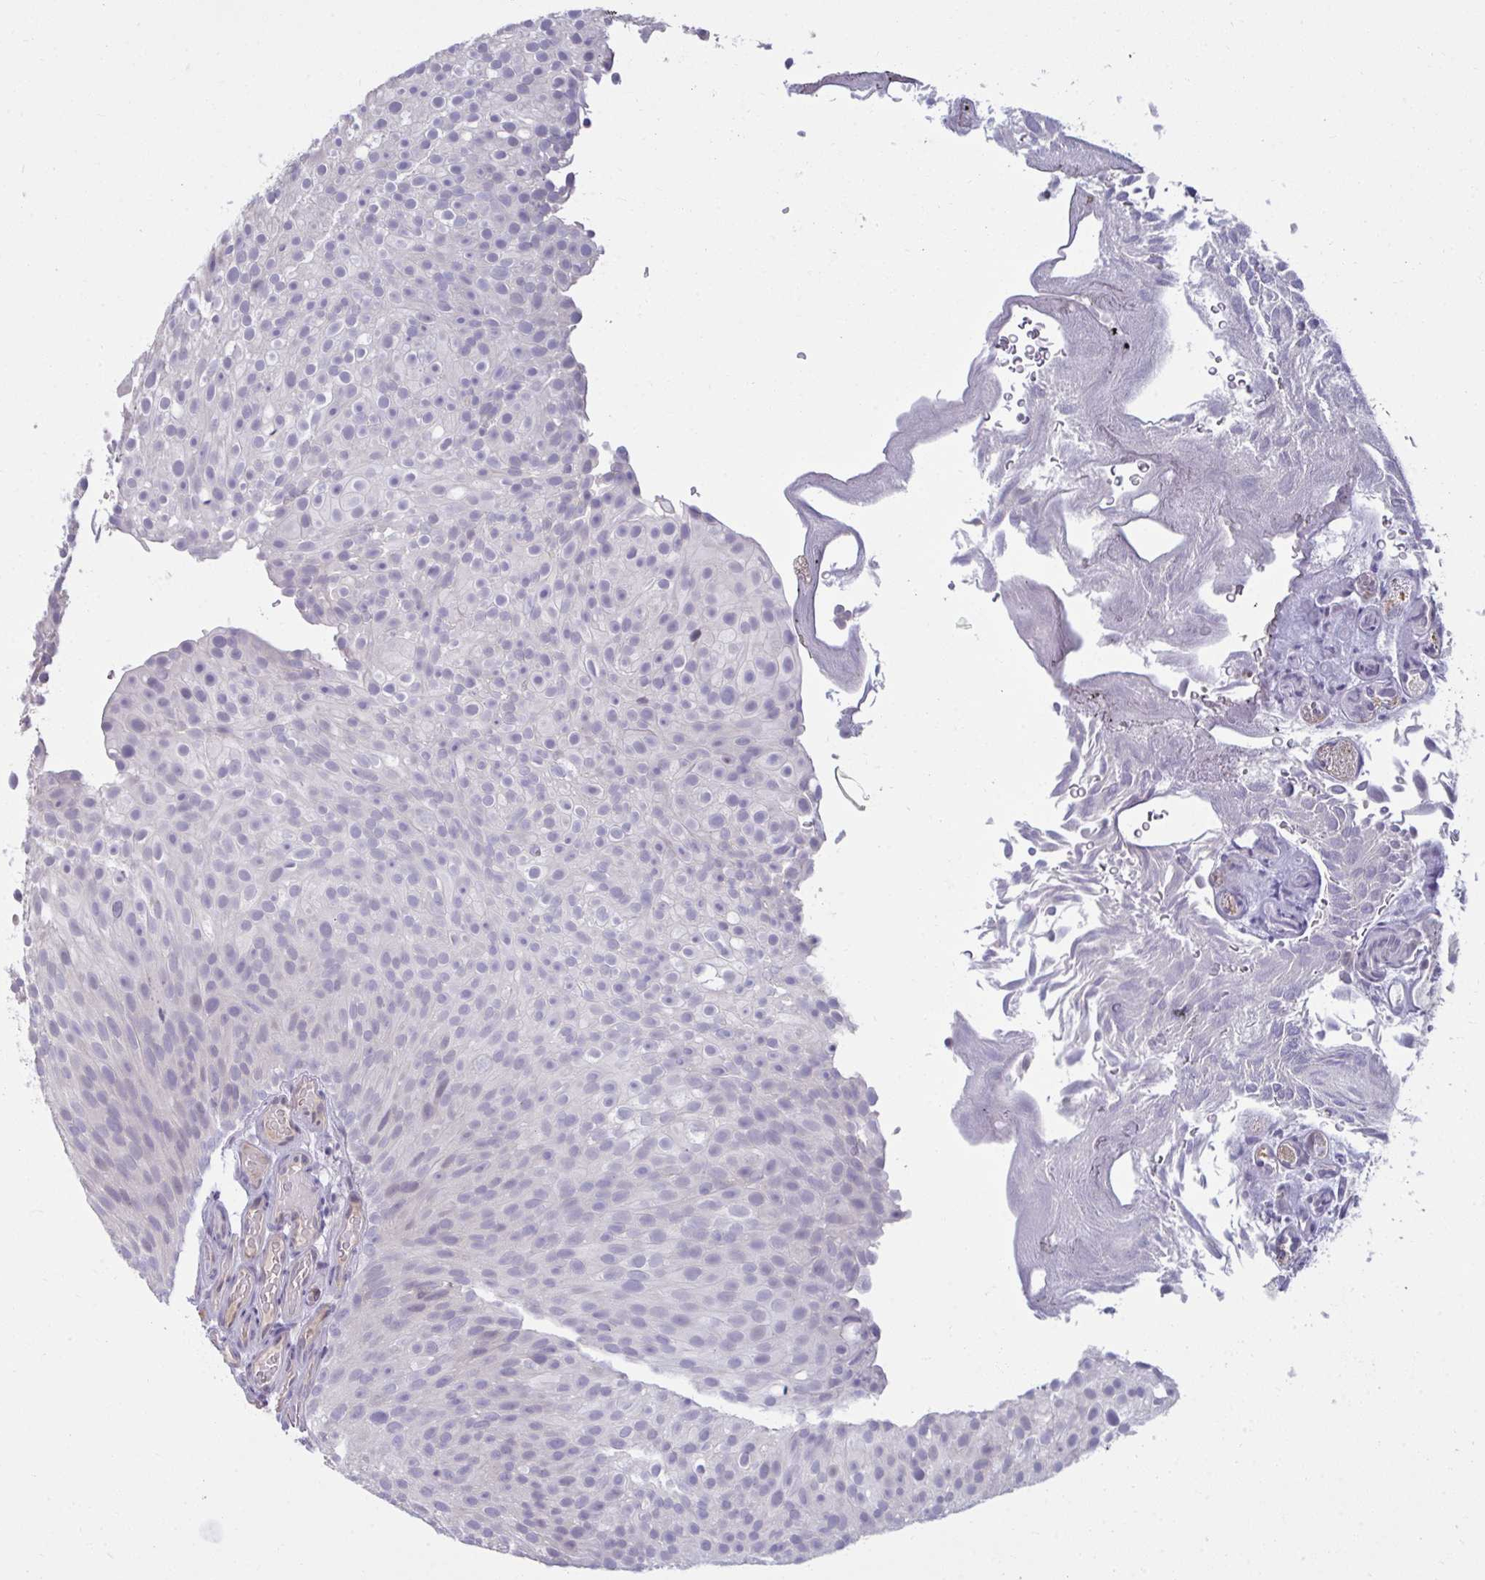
{"staining": {"intensity": "negative", "quantity": "none", "location": "none"}, "tissue": "urothelial cancer", "cell_type": "Tumor cells", "image_type": "cancer", "snomed": [{"axis": "morphology", "description": "Urothelial carcinoma, Low grade"}, {"axis": "topography", "description": "Urinary bladder"}], "caption": "Immunohistochemistry (IHC) of urothelial cancer demonstrates no staining in tumor cells.", "gene": "RNASEH1", "patient": {"sex": "male", "age": 78}}